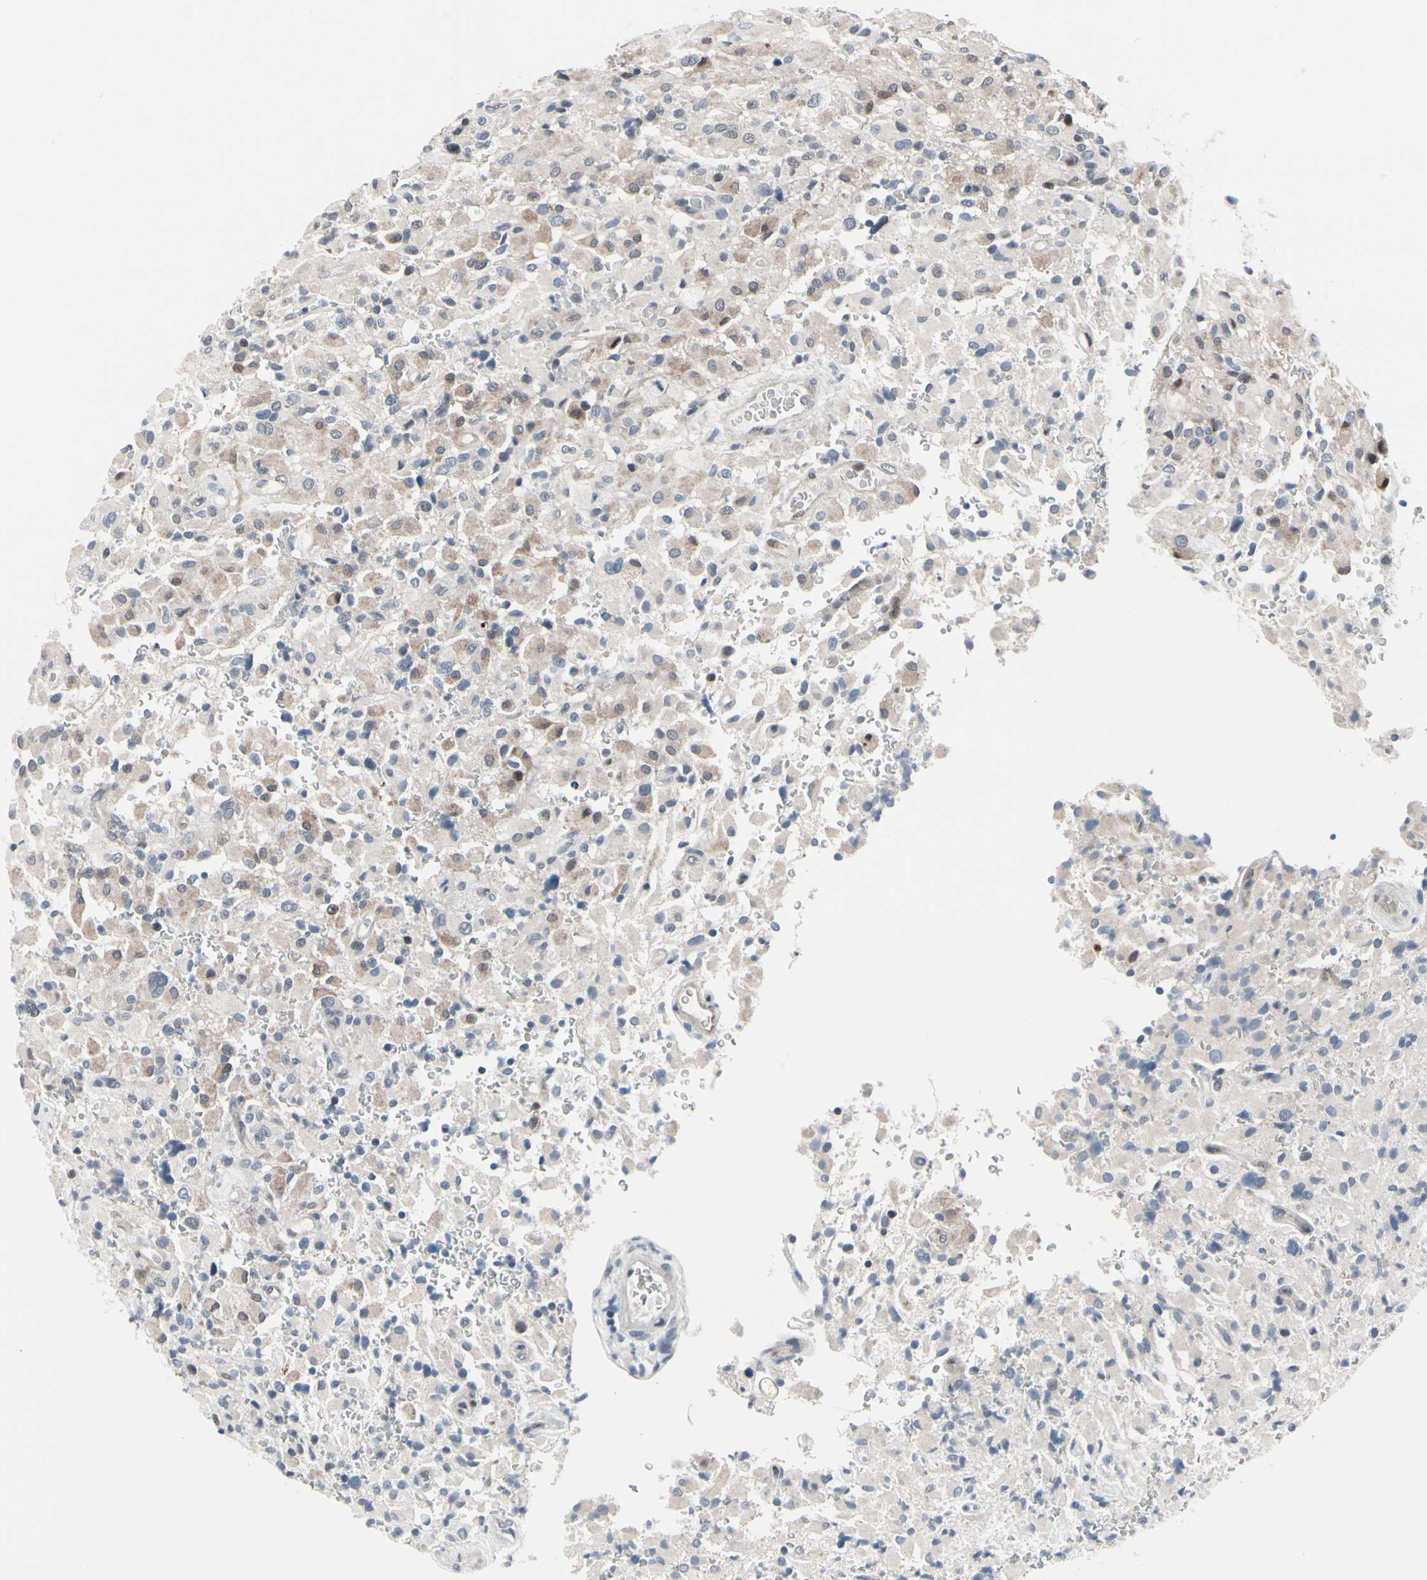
{"staining": {"intensity": "weak", "quantity": "25%-75%", "location": "cytoplasmic/membranous"}, "tissue": "glioma", "cell_type": "Tumor cells", "image_type": "cancer", "snomed": [{"axis": "morphology", "description": "Glioma, malignant, High grade"}, {"axis": "topography", "description": "Brain"}], "caption": "Brown immunohistochemical staining in high-grade glioma (malignant) exhibits weak cytoplasmic/membranous positivity in approximately 25%-75% of tumor cells. (IHC, brightfield microscopy, high magnification).", "gene": "TXN", "patient": {"sex": "male", "age": 71}}